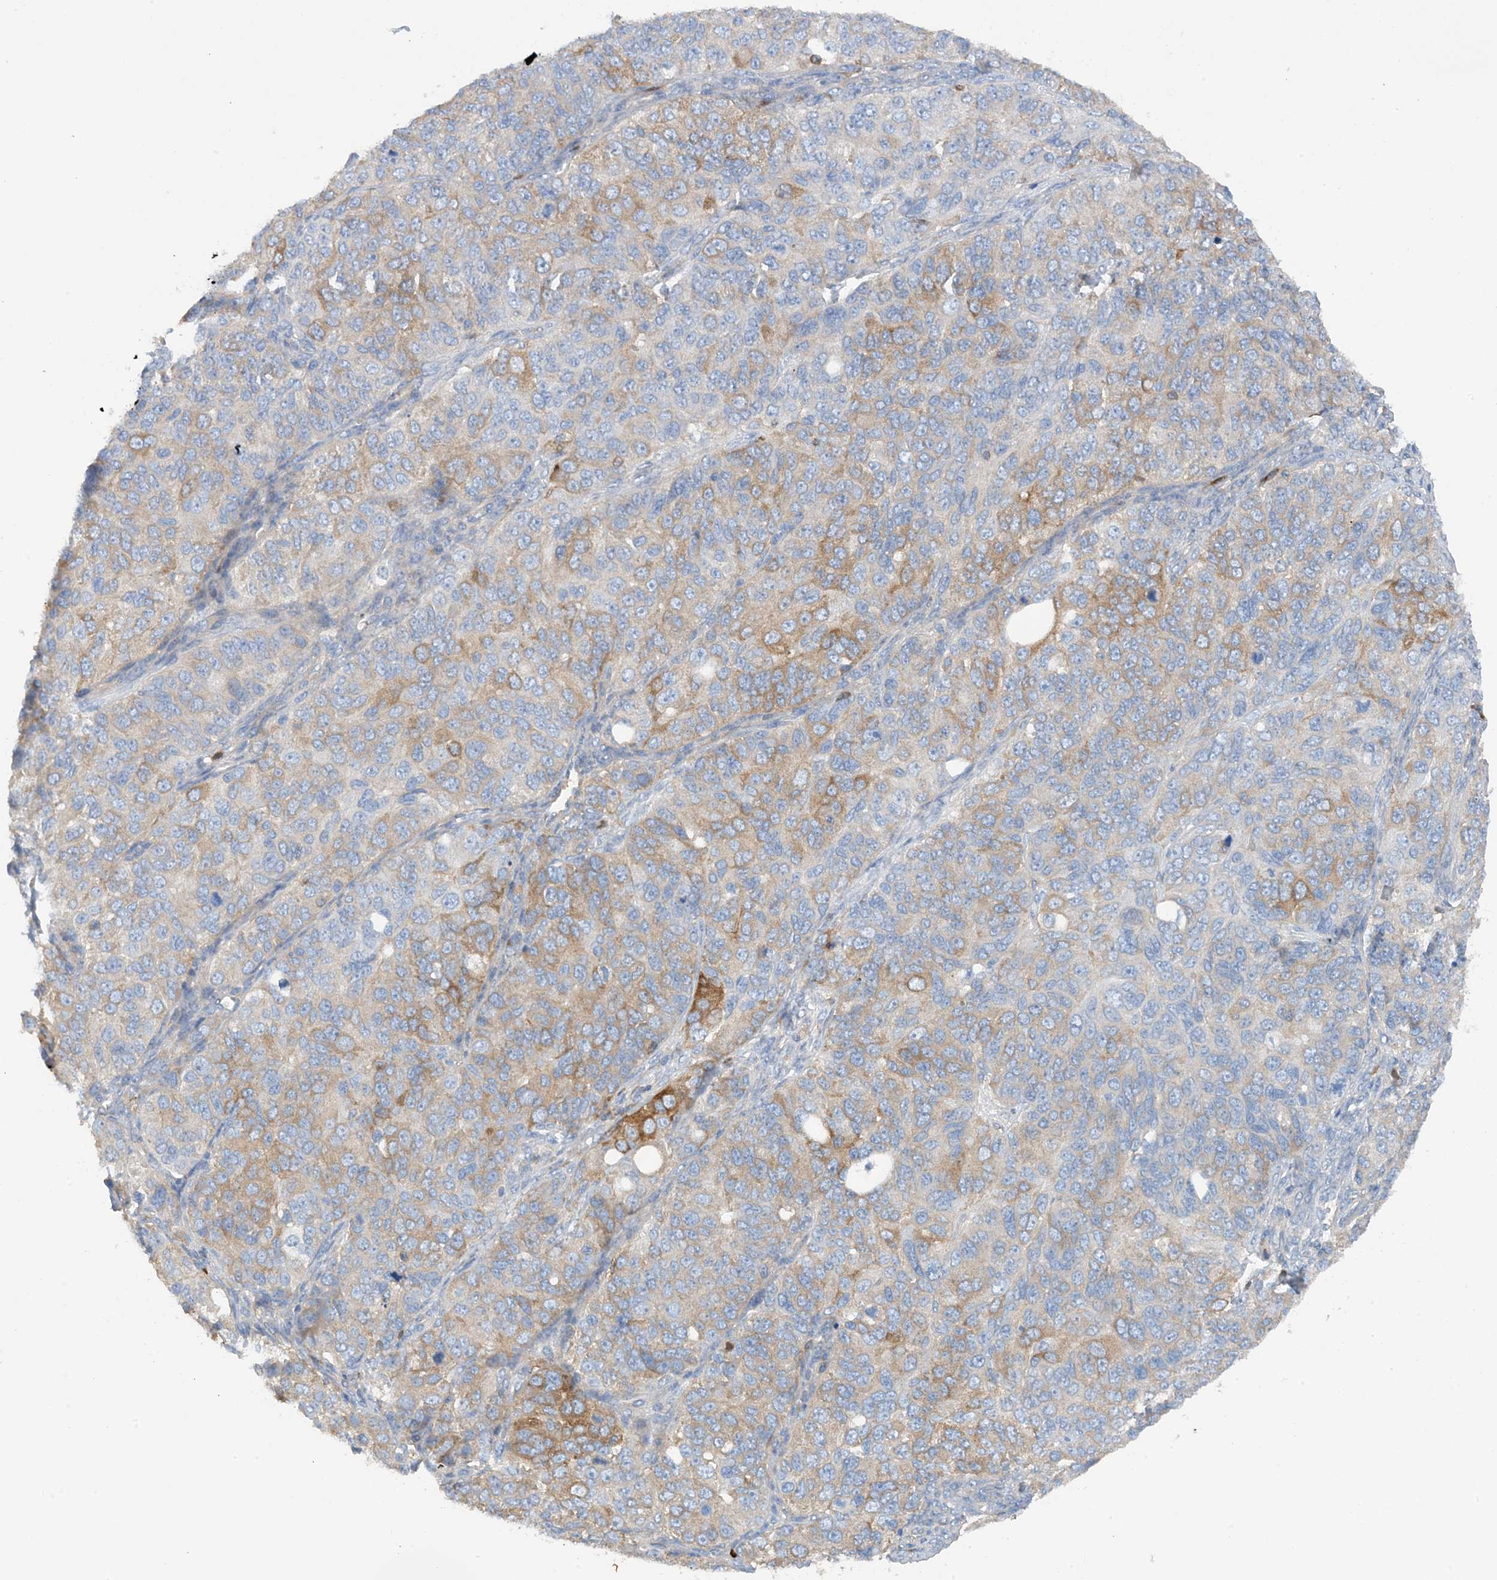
{"staining": {"intensity": "moderate", "quantity": "<25%", "location": "cytoplasmic/membranous"}, "tissue": "ovarian cancer", "cell_type": "Tumor cells", "image_type": "cancer", "snomed": [{"axis": "morphology", "description": "Carcinoma, endometroid"}, {"axis": "topography", "description": "Ovary"}], "caption": "A photomicrograph of human ovarian cancer (endometroid carcinoma) stained for a protein shows moderate cytoplasmic/membranous brown staining in tumor cells.", "gene": "PHACTR2", "patient": {"sex": "female", "age": 51}}